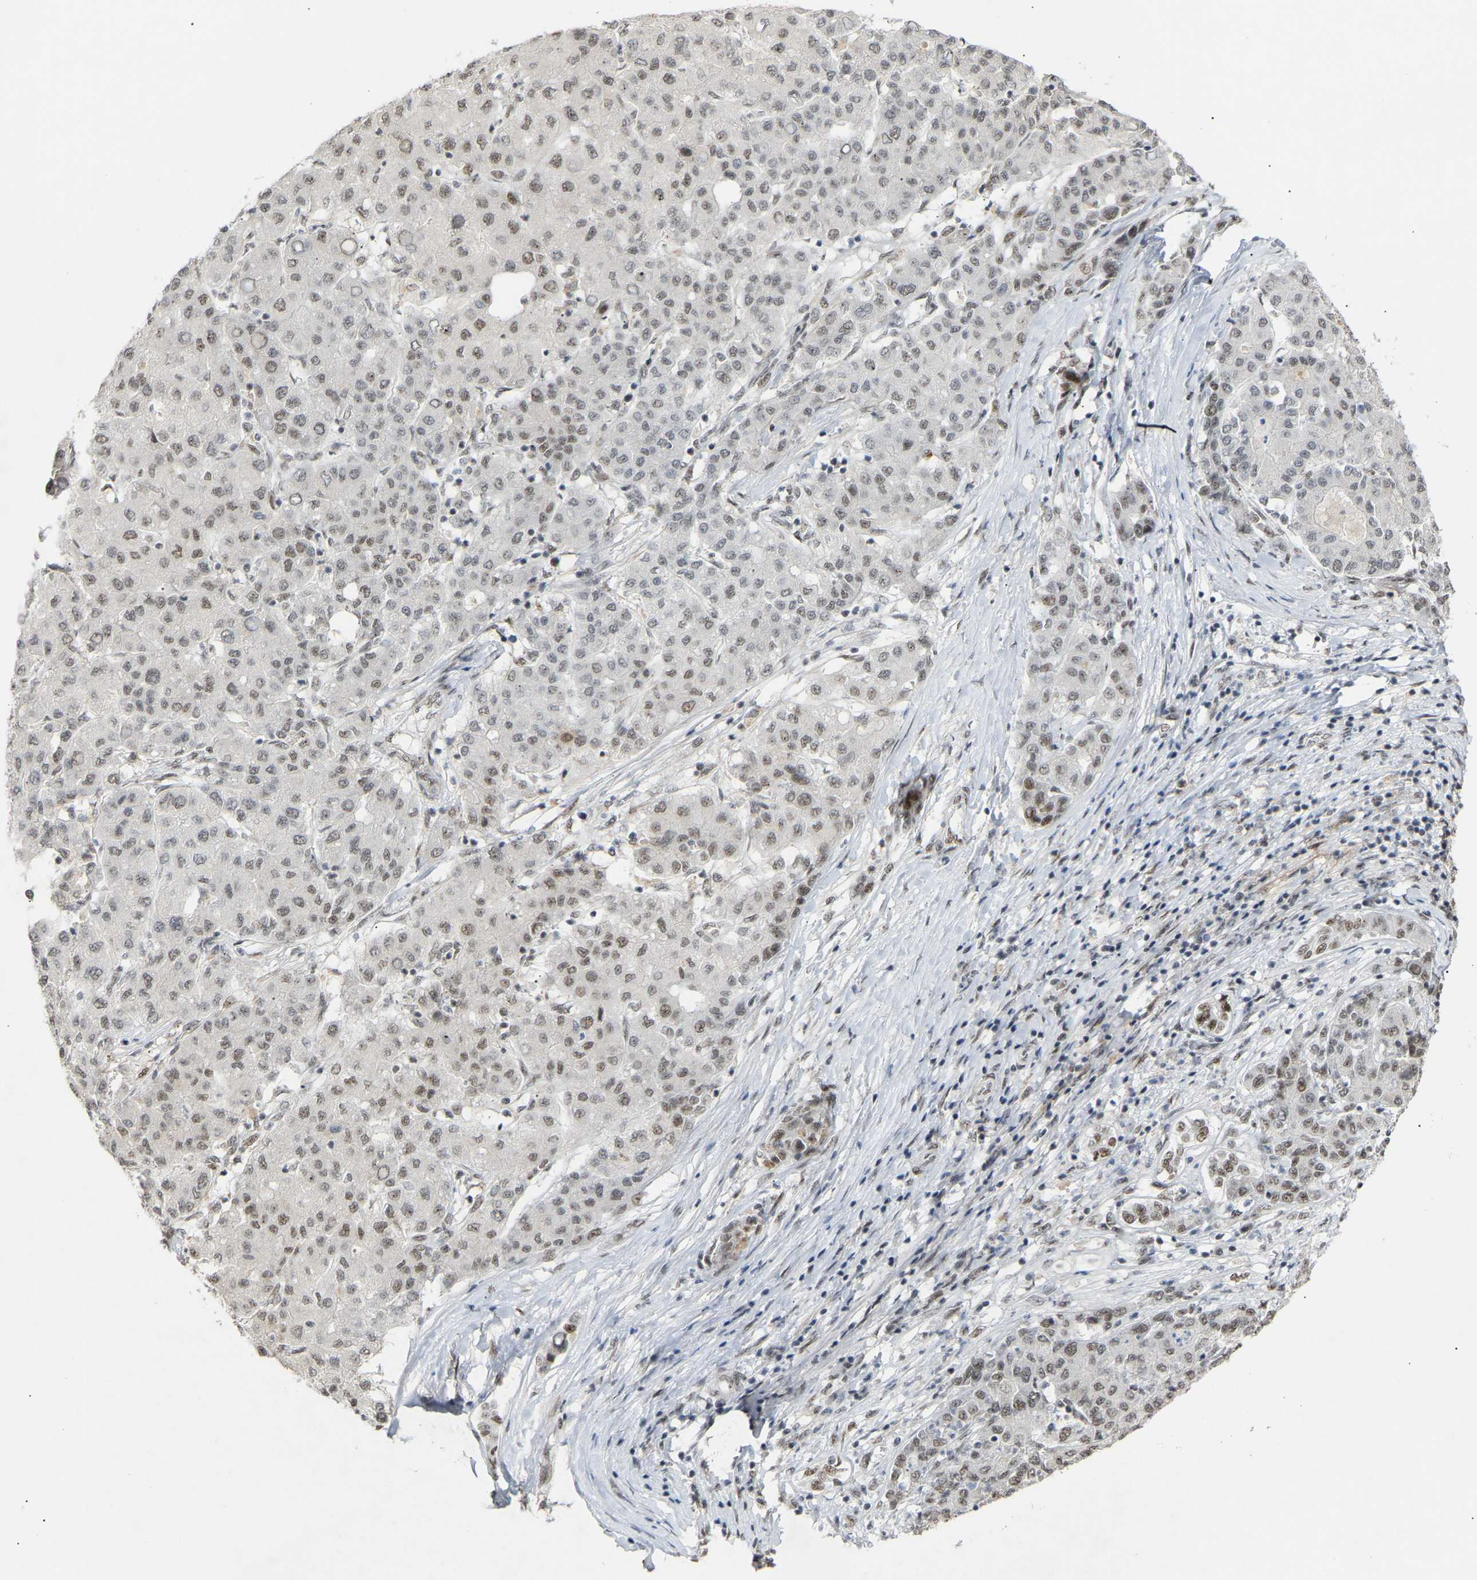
{"staining": {"intensity": "weak", "quantity": ">75%", "location": "nuclear"}, "tissue": "liver cancer", "cell_type": "Tumor cells", "image_type": "cancer", "snomed": [{"axis": "morphology", "description": "Carcinoma, Hepatocellular, NOS"}, {"axis": "topography", "description": "Liver"}], "caption": "Liver cancer (hepatocellular carcinoma) tissue reveals weak nuclear expression in about >75% of tumor cells, visualized by immunohistochemistry.", "gene": "NELFB", "patient": {"sex": "male", "age": 65}}